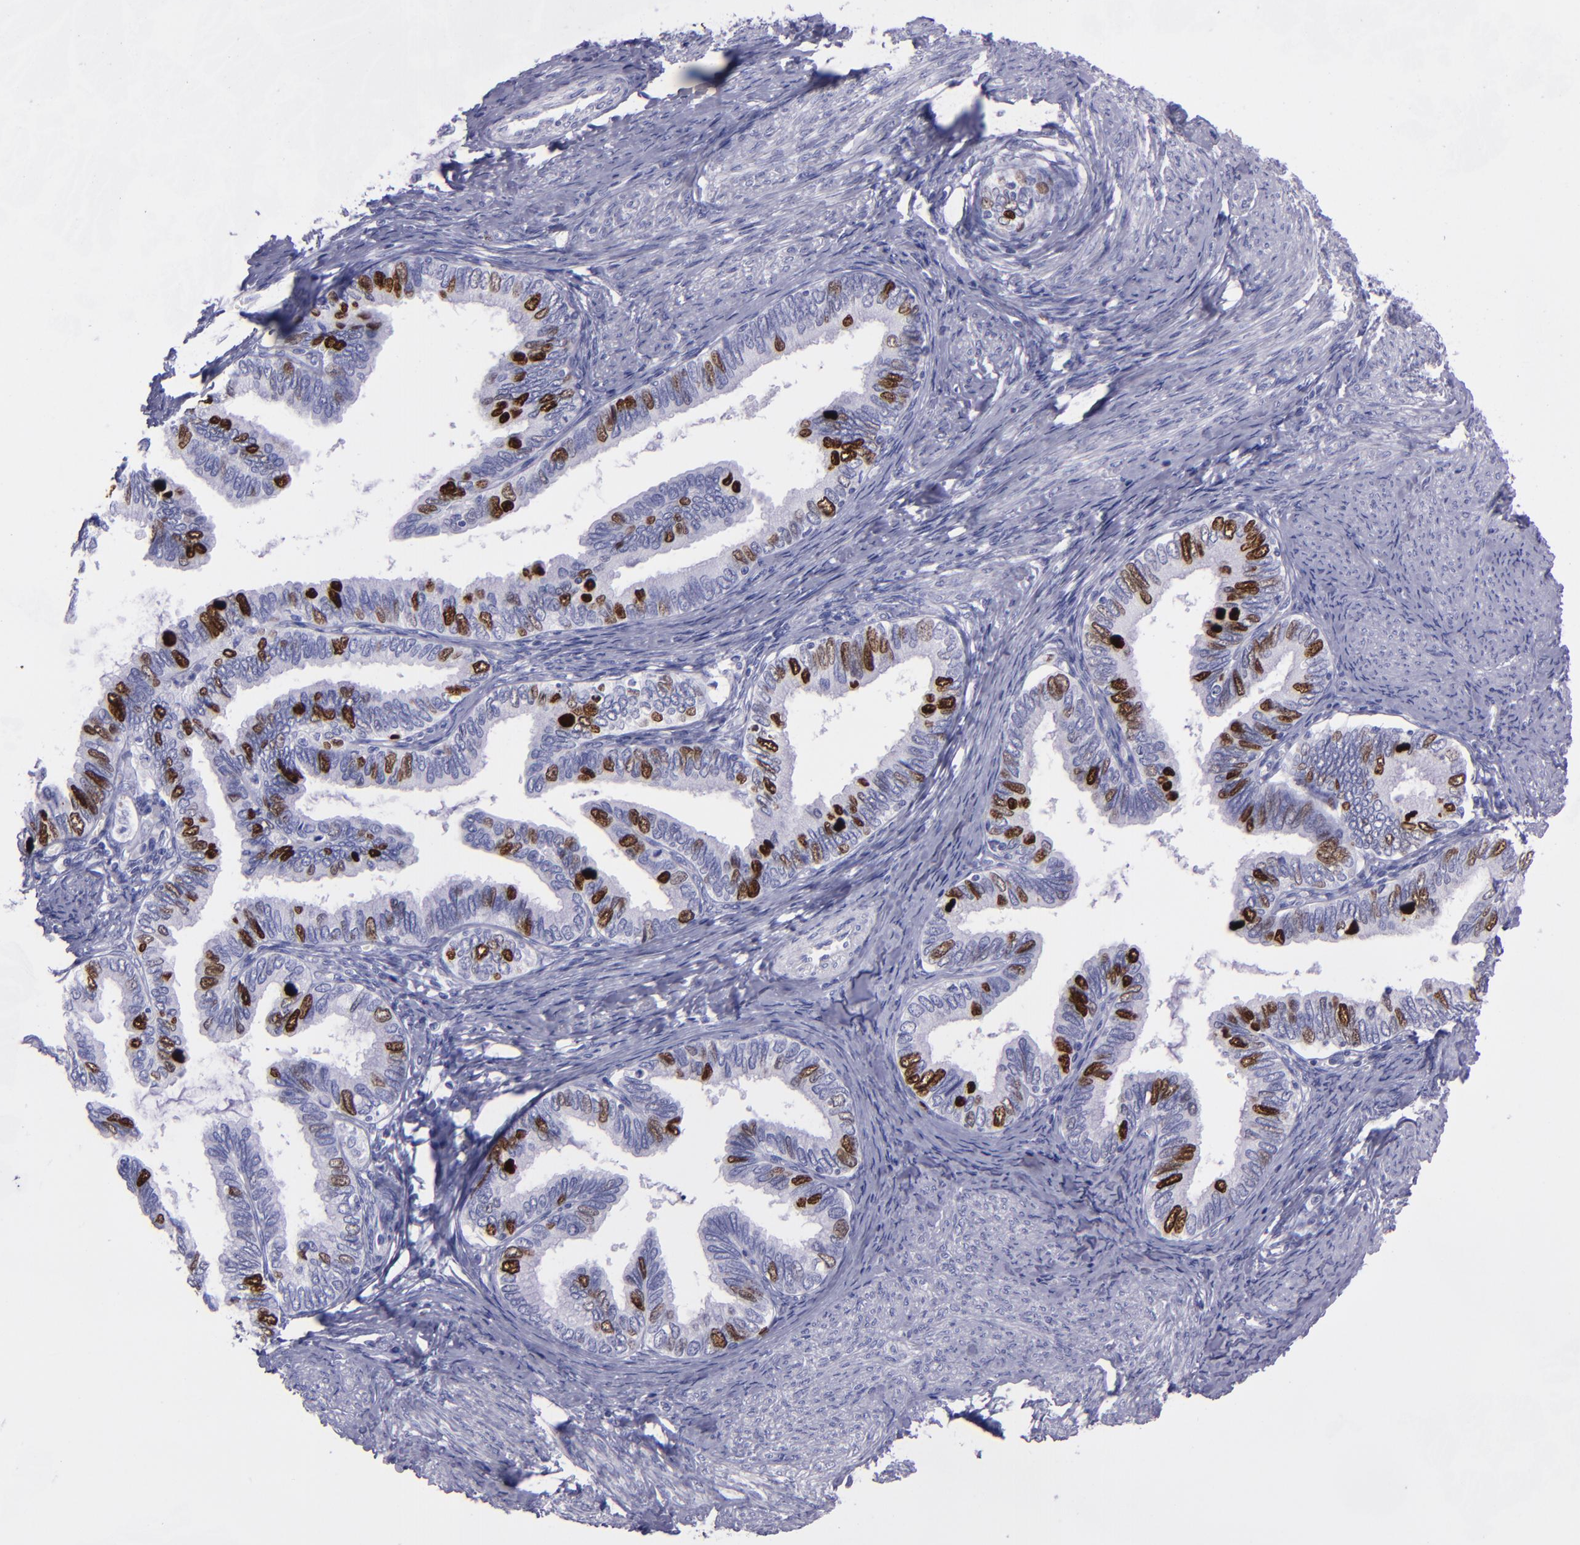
{"staining": {"intensity": "strong", "quantity": "<25%", "location": "nuclear"}, "tissue": "cervical cancer", "cell_type": "Tumor cells", "image_type": "cancer", "snomed": [{"axis": "morphology", "description": "Adenocarcinoma, NOS"}, {"axis": "topography", "description": "Cervix"}], "caption": "The histopathology image shows immunohistochemical staining of cervical adenocarcinoma. There is strong nuclear positivity is identified in about <25% of tumor cells. The protein is shown in brown color, while the nuclei are stained blue.", "gene": "TOP2A", "patient": {"sex": "female", "age": 49}}